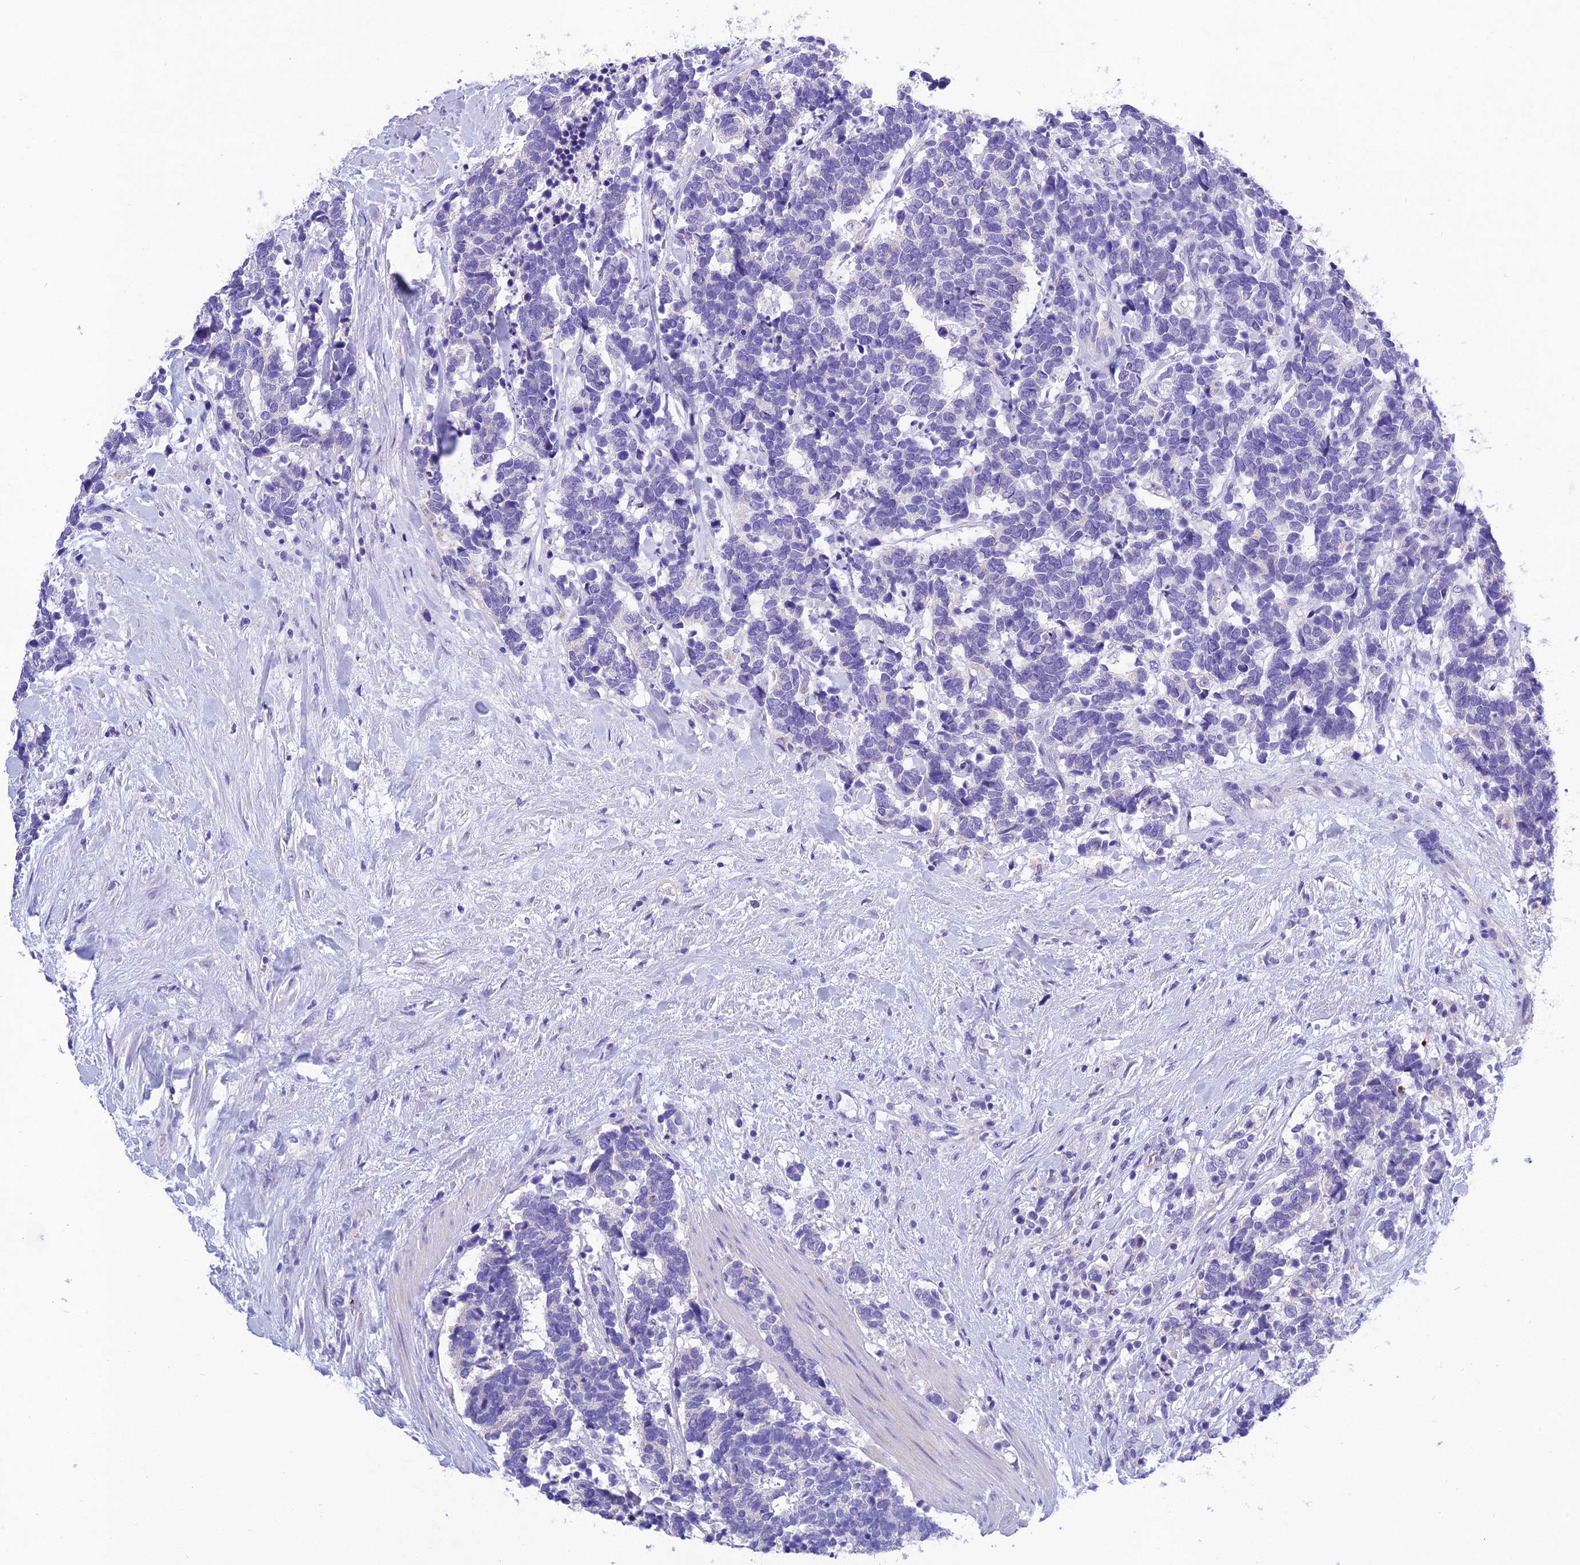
{"staining": {"intensity": "negative", "quantity": "none", "location": "none"}, "tissue": "carcinoid", "cell_type": "Tumor cells", "image_type": "cancer", "snomed": [{"axis": "morphology", "description": "Carcinoma, NOS"}, {"axis": "morphology", "description": "Carcinoid, malignant, NOS"}, {"axis": "topography", "description": "Prostate"}], "caption": "Protein analysis of carcinoma shows no significant expression in tumor cells.", "gene": "MS4A5", "patient": {"sex": "male", "age": 57}}